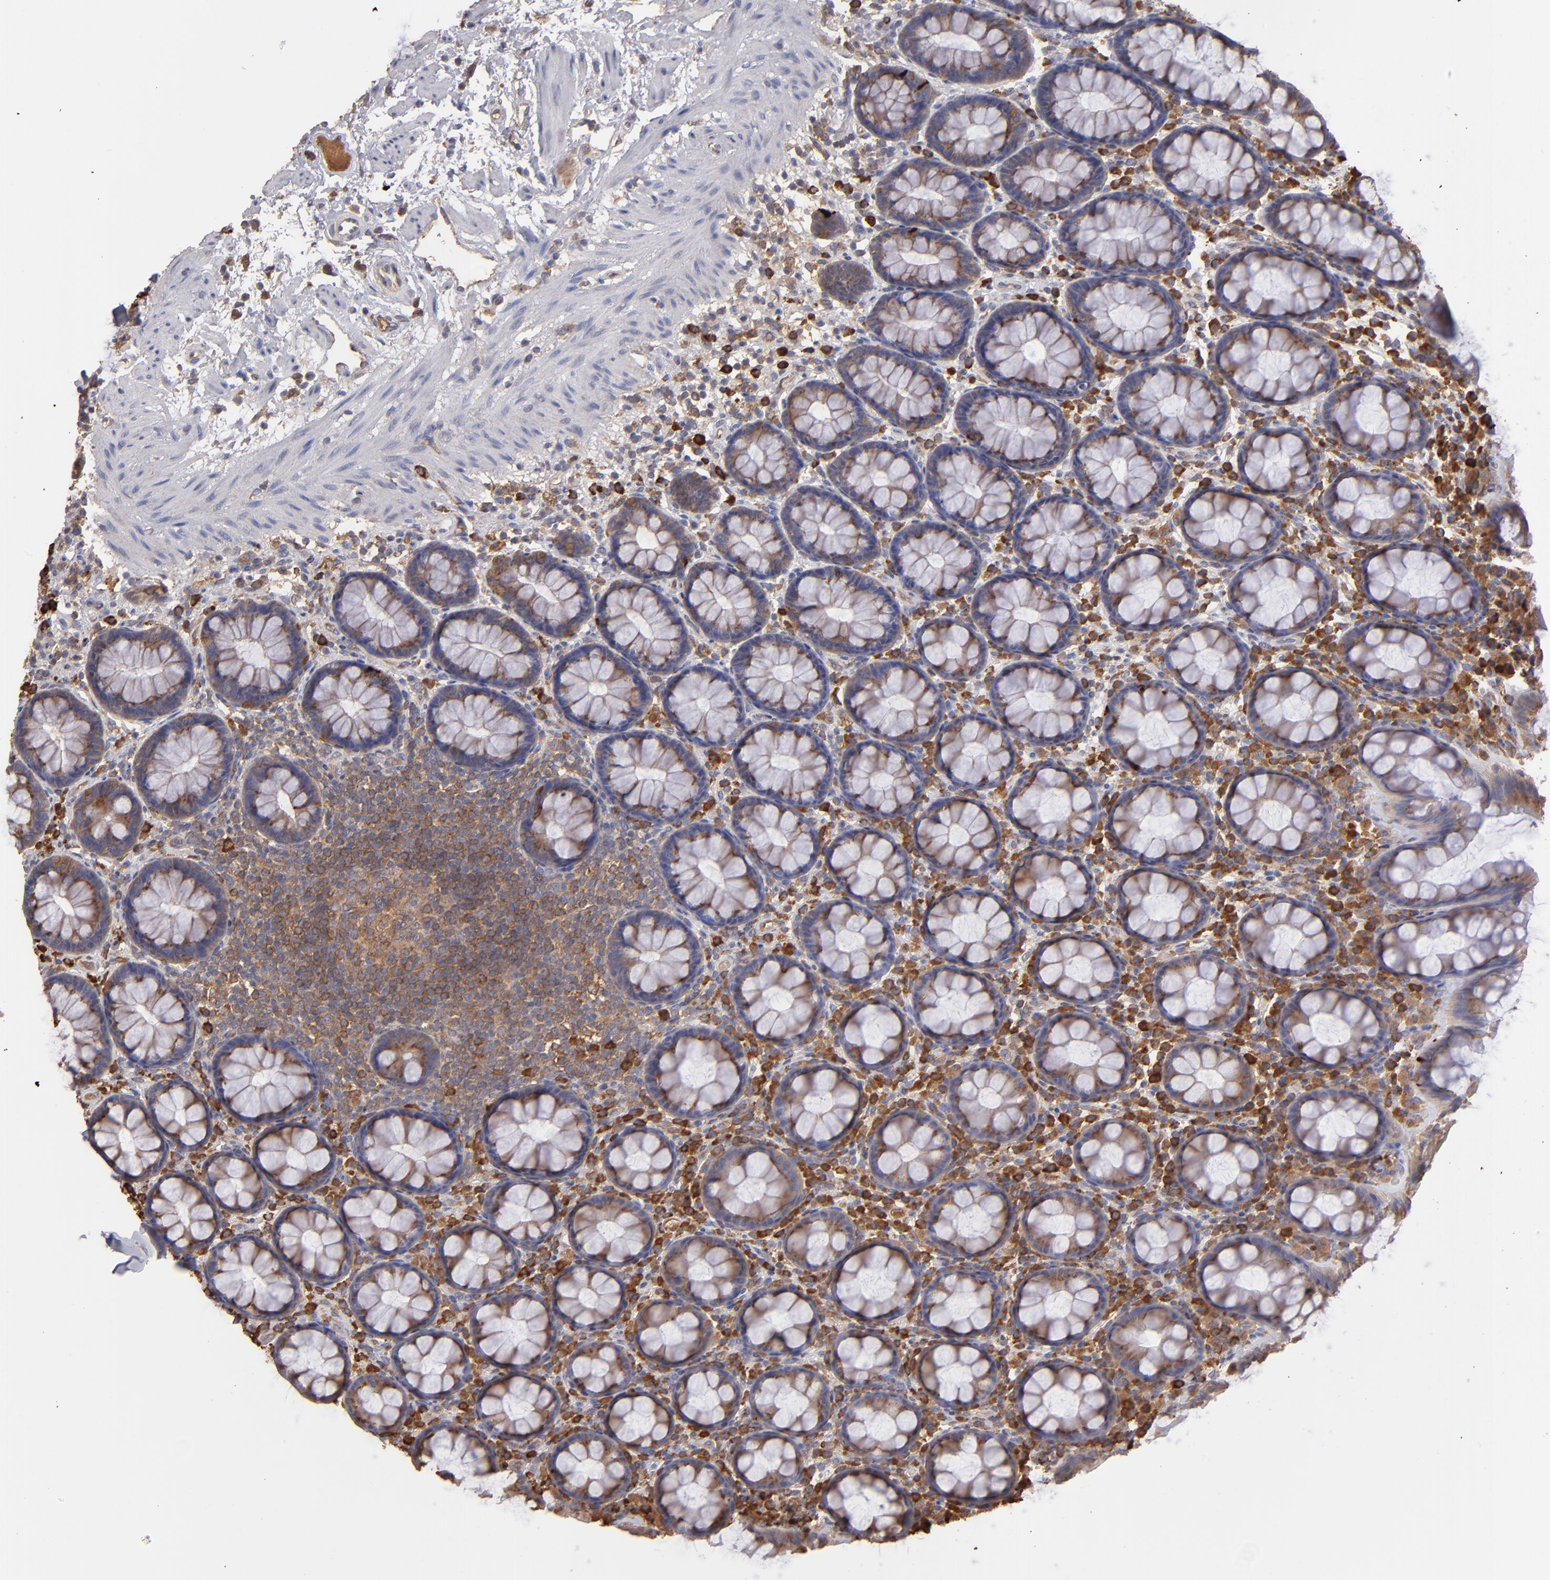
{"staining": {"intensity": "moderate", "quantity": ">75%", "location": "cytoplasmic/membranous"}, "tissue": "rectum", "cell_type": "Glandular cells", "image_type": "normal", "snomed": [{"axis": "morphology", "description": "Normal tissue, NOS"}, {"axis": "topography", "description": "Rectum"}], "caption": "Protein staining displays moderate cytoplasmic/membranous expression in about >75% of glandular cells in normal rectum. Using DAB (brown) and hematoxylin (blue) stains, captured at high magnification using brightfield microscopy.", "gene": "NFKBIE", "patient": {"sex": "male", "age": 92}}